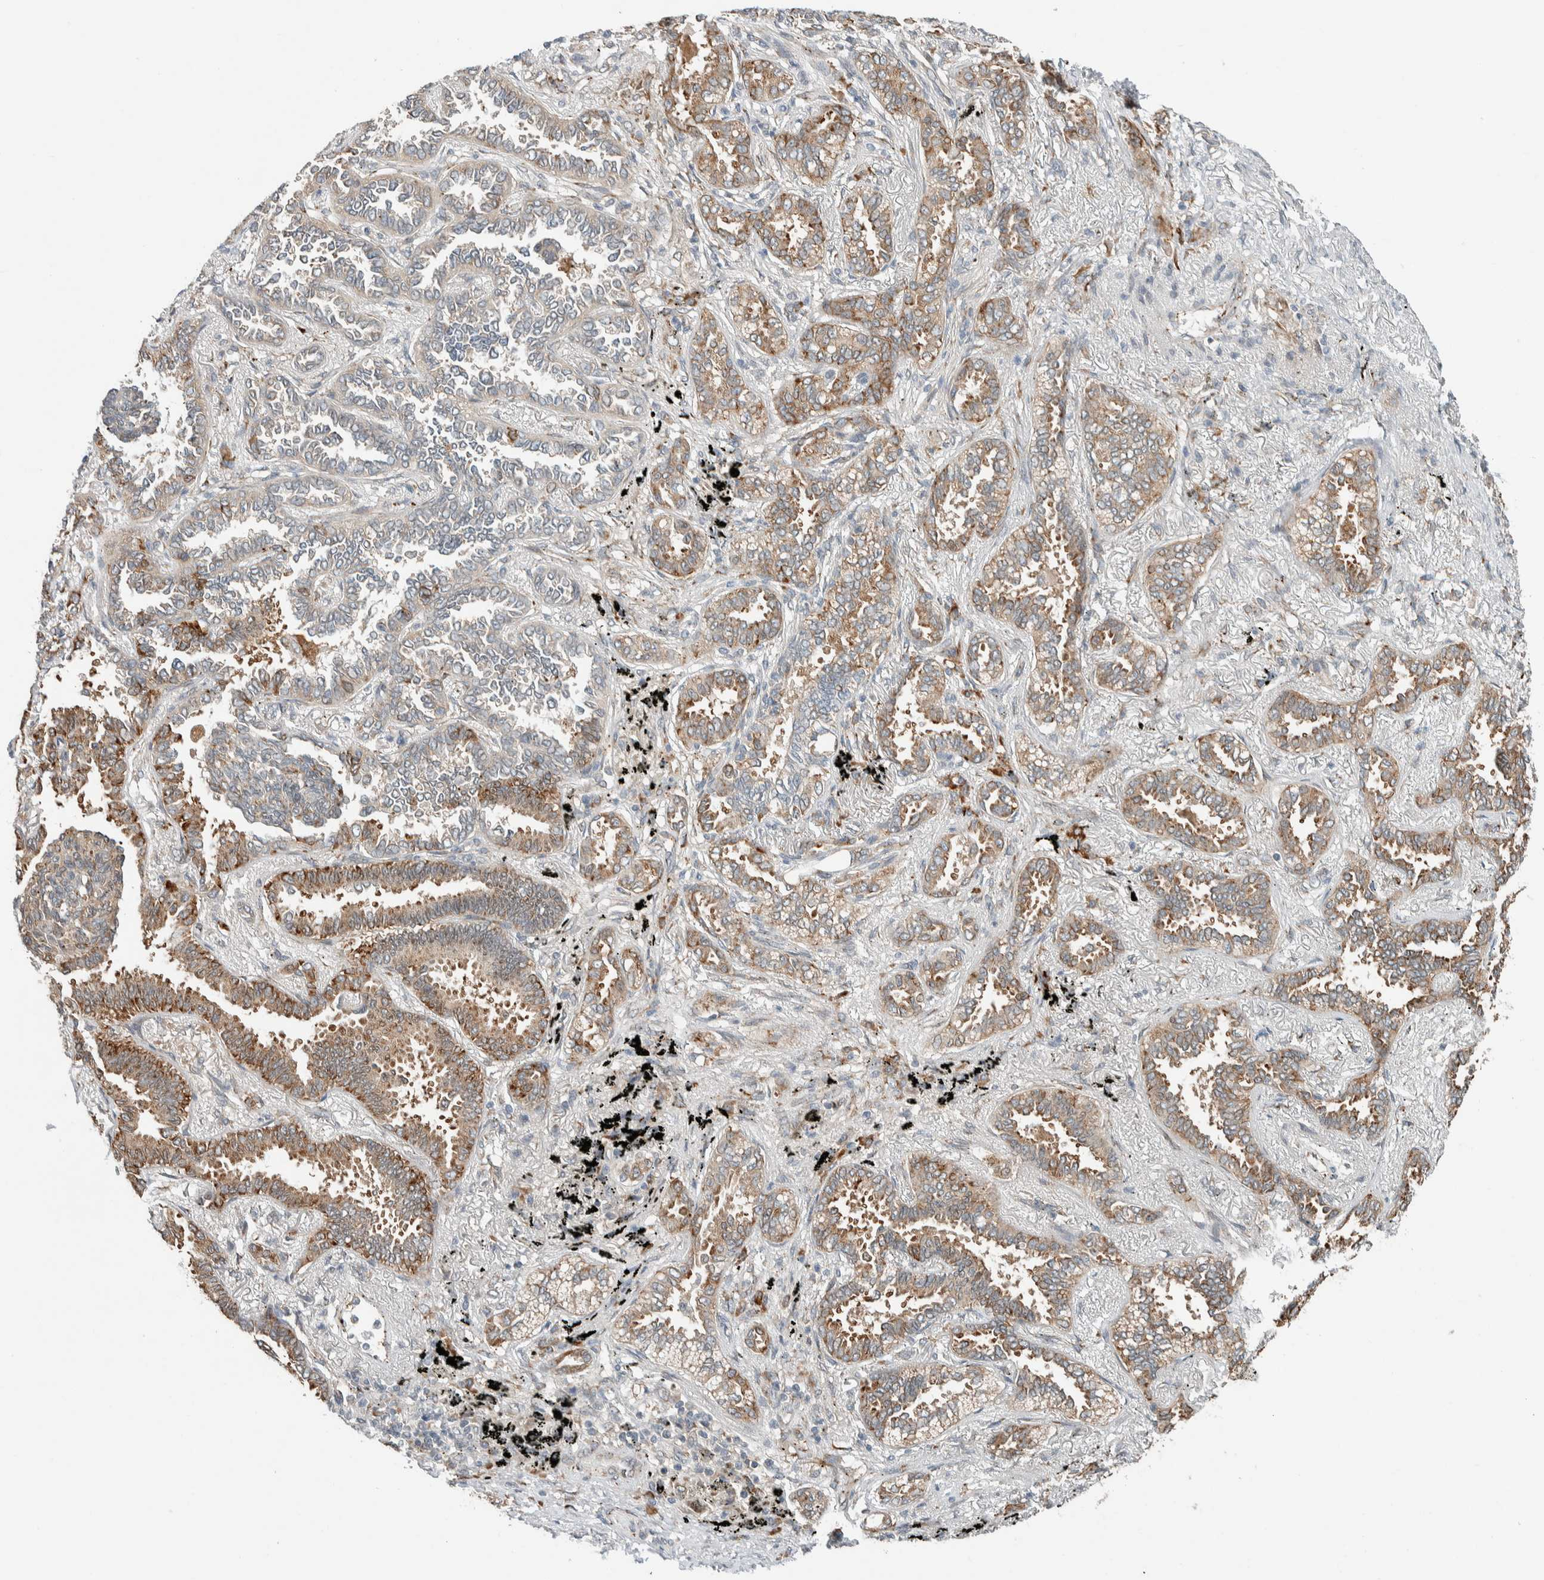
{"staining": {"intensity": "moderate", "quantity": ">75%", "location": "cytoplasmic/membranous"}, "tissue": "lung cancer", "cell_type": "Tumor cells", "image_type": "cancer", "snomed": [{"axis": "morphology", "description": "Adenocarcinoma, NOS"}, {"axis": "topography", "description": "Lung"}], "caption": "Immunohistochemistry staining of adenocarcinoma (lung), which exhibits medium levels of moderate cytoplasmic/membranous staining in approximately >75% of tumor cells indicating moderate cytoplasmic/membranous protein staining. The staining was performed using DAB (brown) for protein detection and nuclei were counterstained in hematoxylin (blue).", "gene": "CTBP2", "patient": {"sex": "male", "age": 59}}